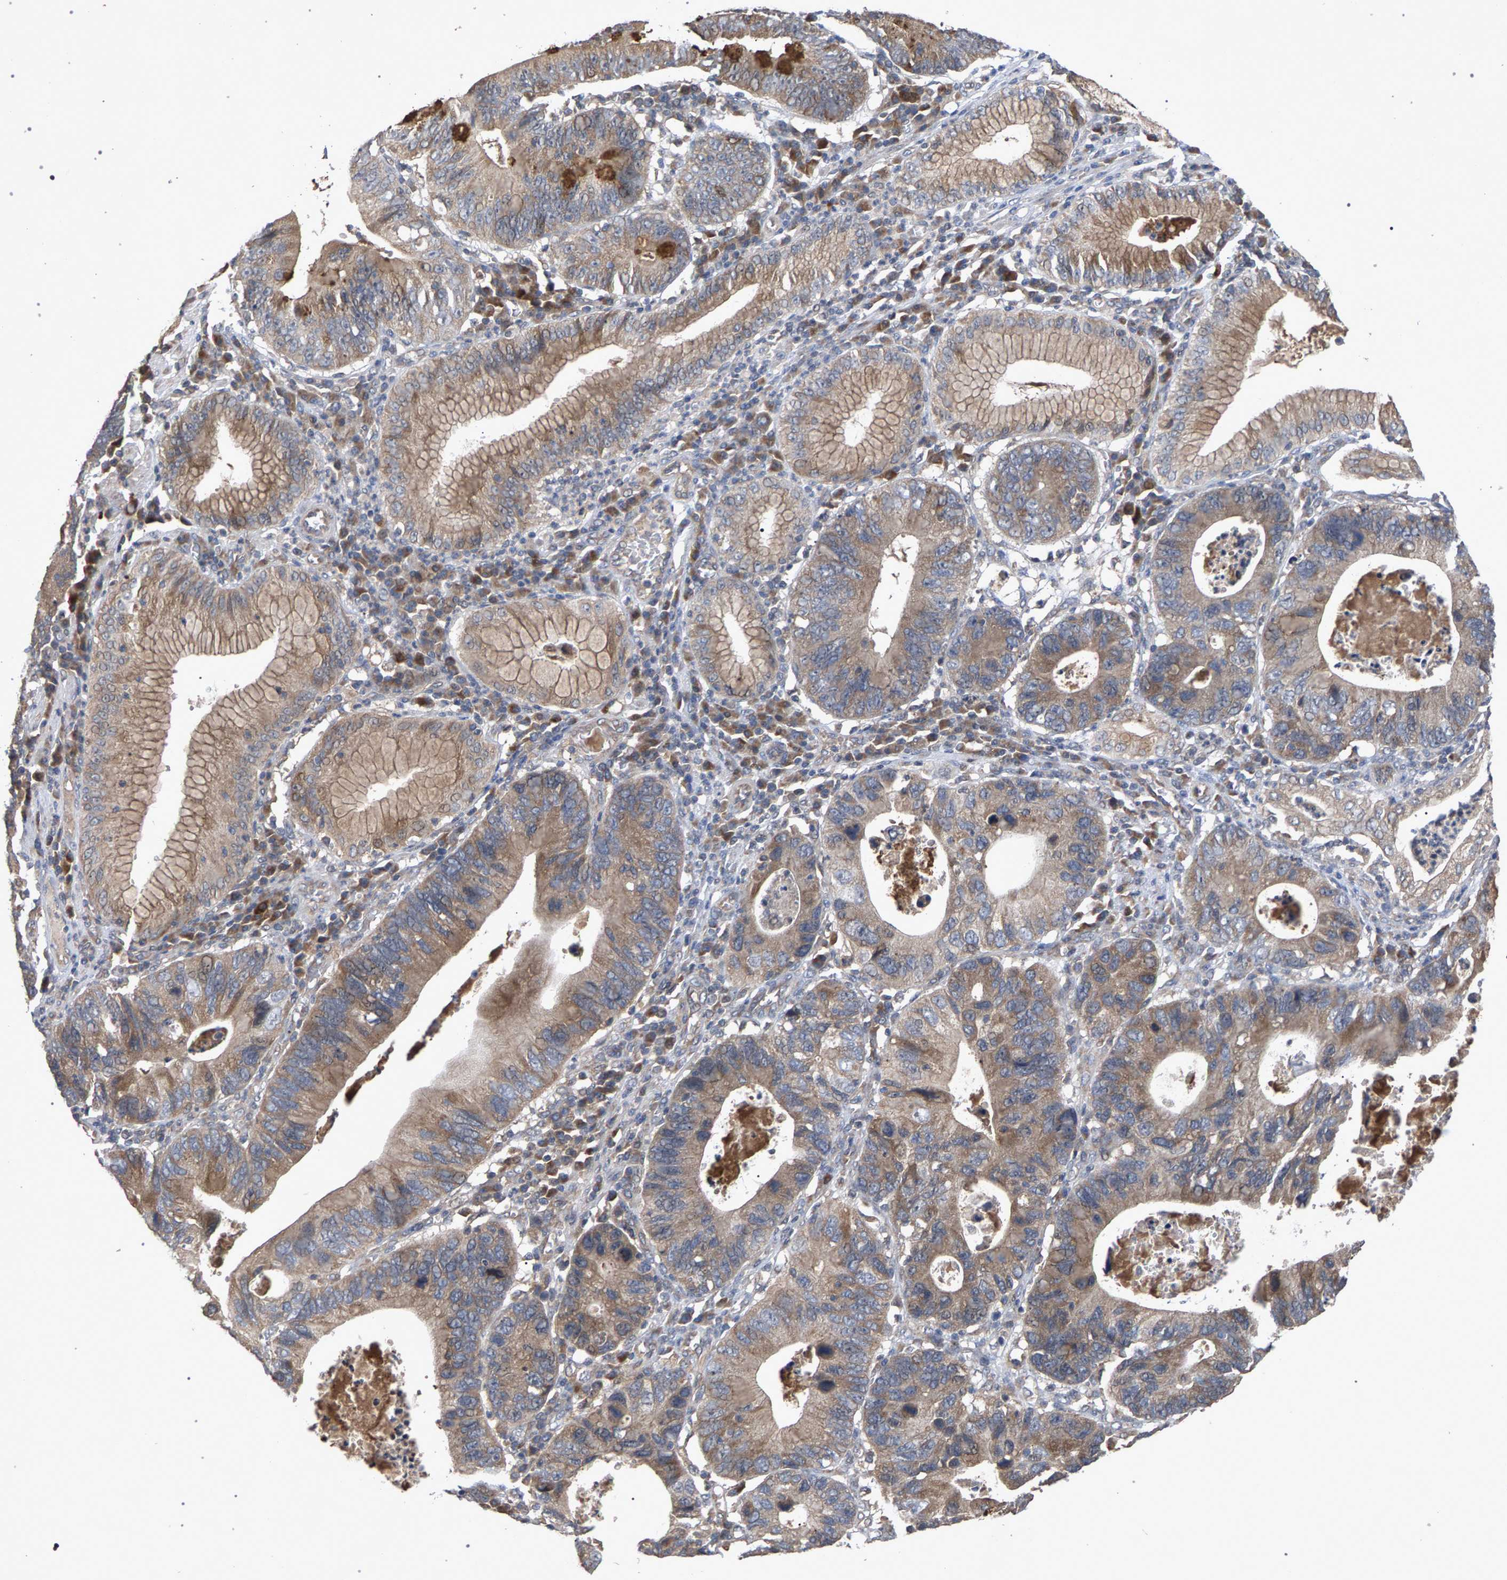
{"staining": {"intensity": "moderate", "quantity": ">75%", "location": "cytoplasmic/membranous"}, "tissue": "stomach cancer", "cell_type": "Tumor cells", "image_type": "cancer", "snomed": [{"axis": "morphology", "description": "Adenocarcinoma, NOS"}, {"axis": "topography", "description": "Stomach"}], "caption": "An image showing moderate cytoplasmic/membranous staining in about >75% of tumor cells in adenocarcinoma (stomach), as visualized by brown immunohistochemical staining.", "gene": "SLC4A4", "patient": {"sex": "male", "age": 59}}